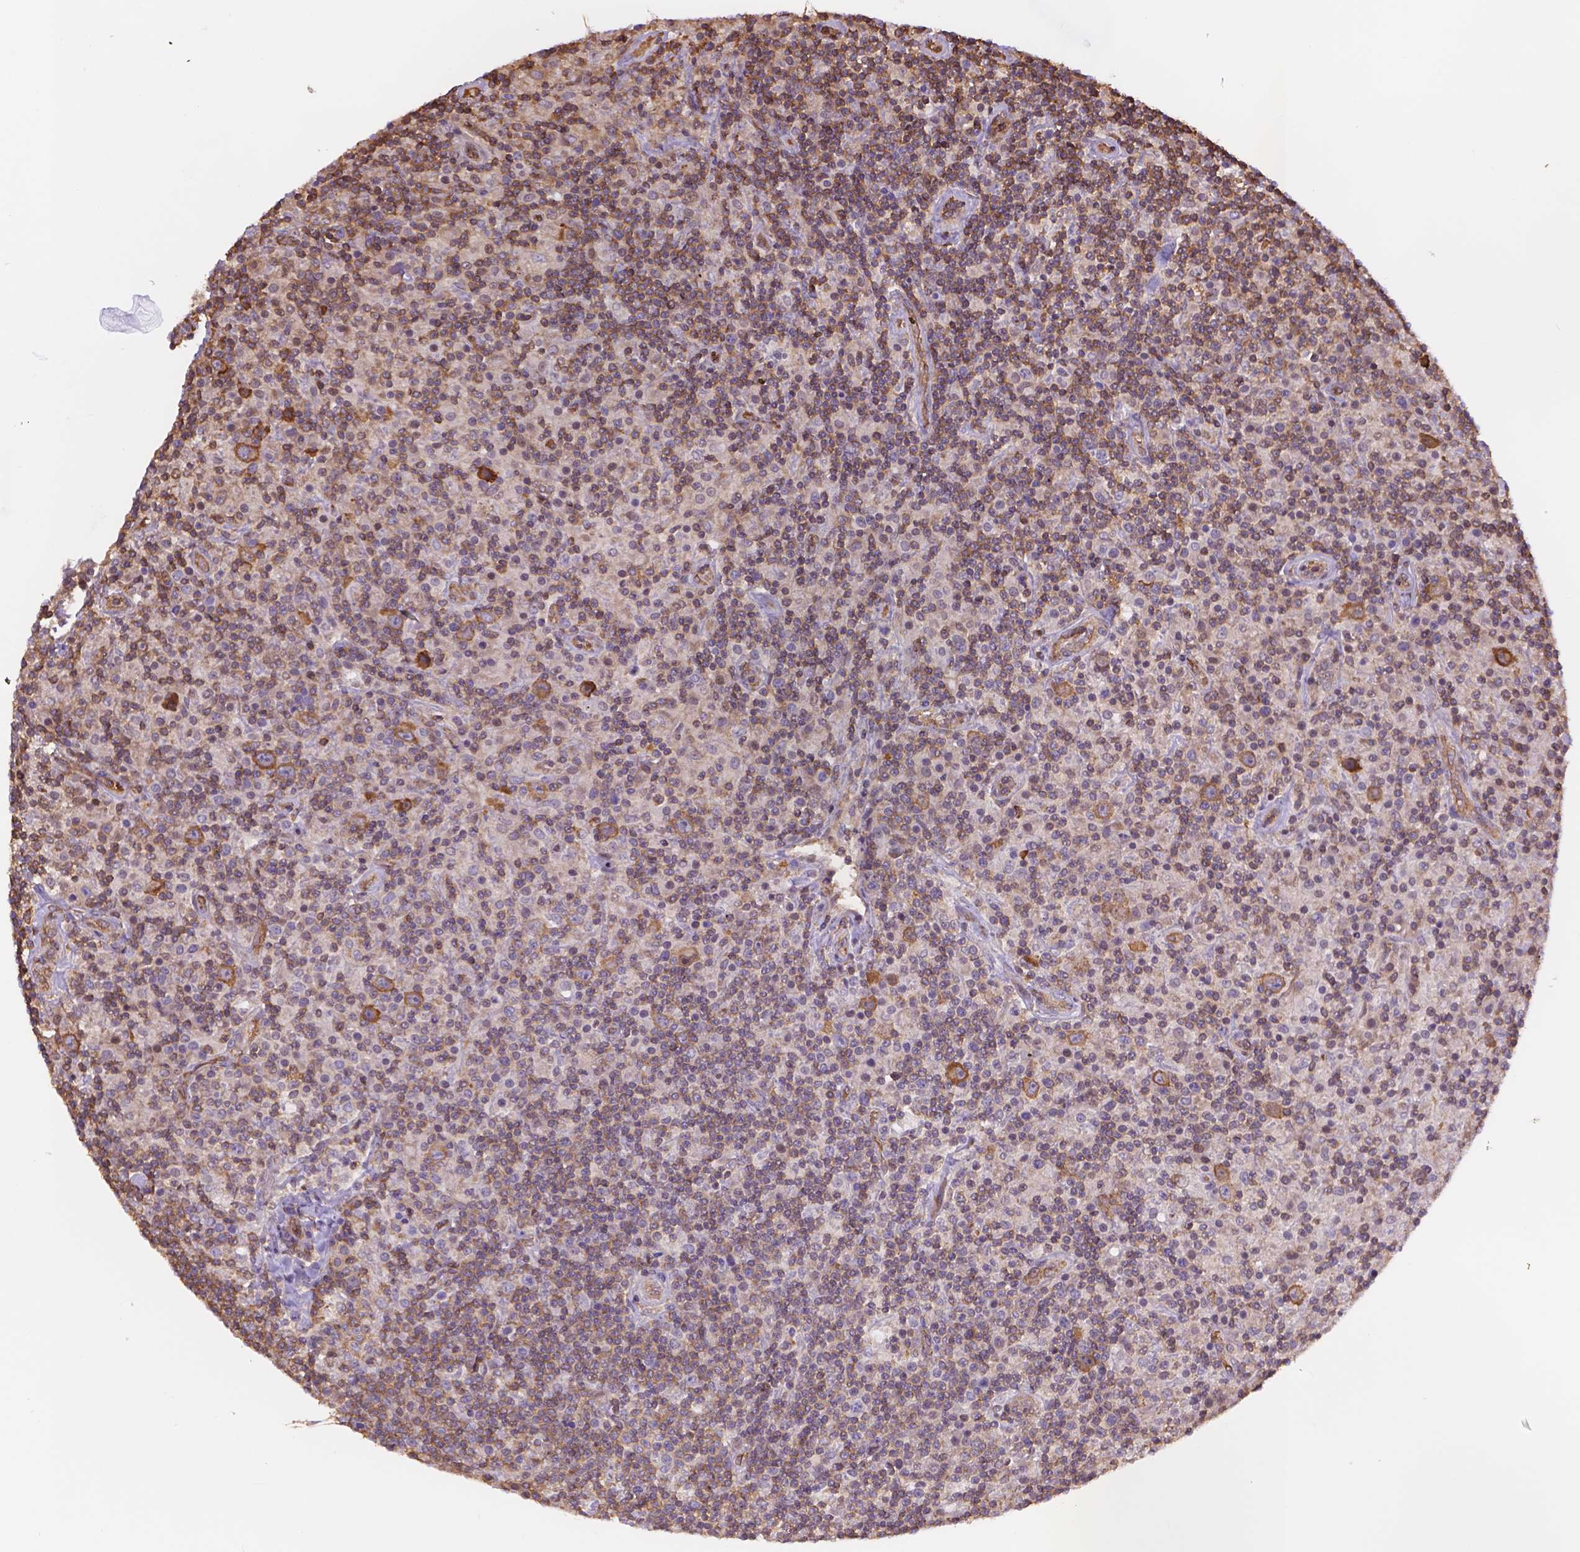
{"staining": {"intensity": "moderate", "quantity": ">75%", "location": "cytoplasmic/membranous"}, "tissue": "lymphoma", "cell_type": "Tumor cells", "image_type": "cancer", "snomed": [{"axis": "morphology", "description": "Hodgkin's disease, NOS"}, {"axis": "topography", "description": "Lymph node"}], "caption": "Lymphoma stained for a protein reveals moderate cytoplasmic/membranous positivity in tumor cells. The staining is performed using DAB (3,3'-diaminobenzidine) brown chromogen to label protein expression. The nuclei are counter-stained blue using hematoxylin.", "gene": "DMWD", "patient": {"sex": "male", "age": 70}}